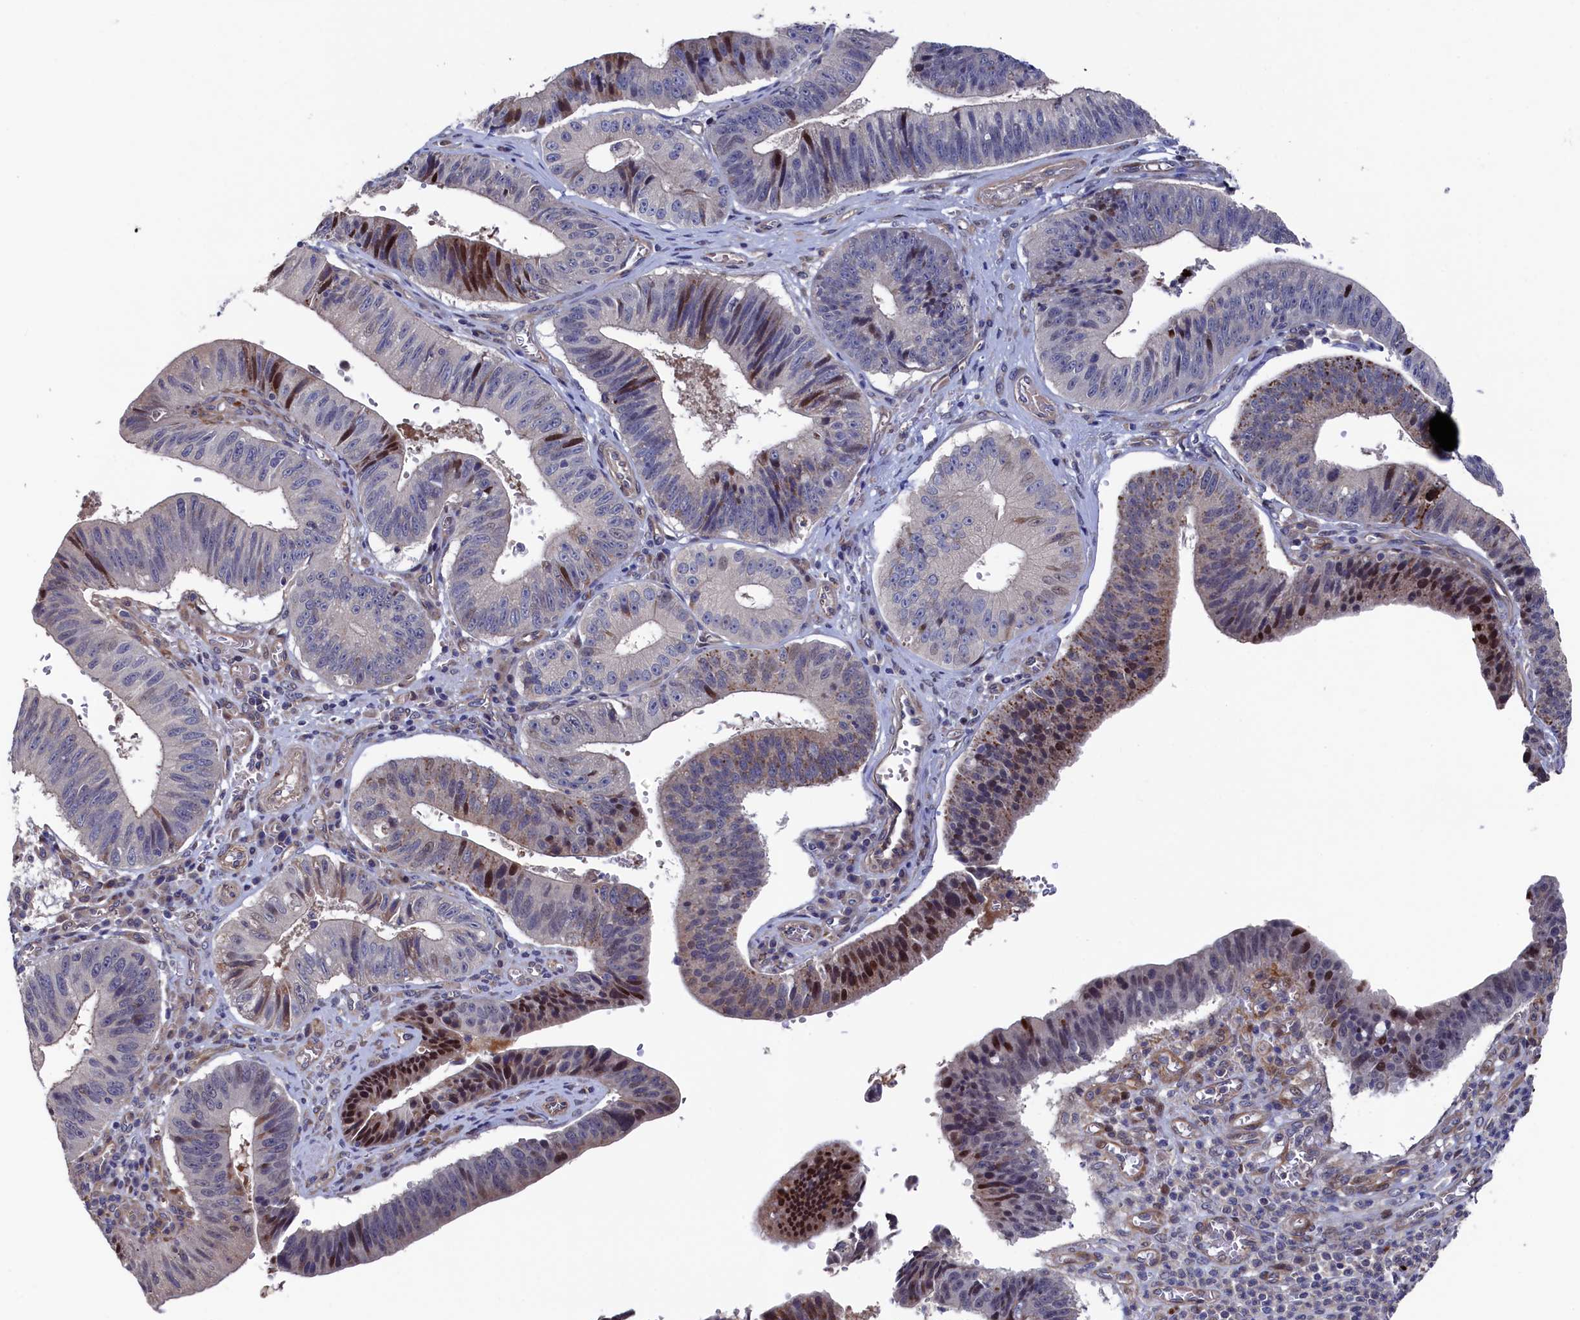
{"staining": {"intensity": "strong", "quantity": "<25%", "location": "nuclear"}, "tissue": "stomach cancer", "cell_type": "Tumor cells", "image_type": "cancer", "snomed": [{"axis": "morphology", "description": "Adenocarcinoma, NOS"}, {"axis": "topography", "description": "Stomach"}], "caption": "Tumor cells reveal strong nuclear expression in about <25% of cells in adenocarcinoma (stomach).", "gene": "ZNF891", "patient": {"sex": "male", "age": 59}}